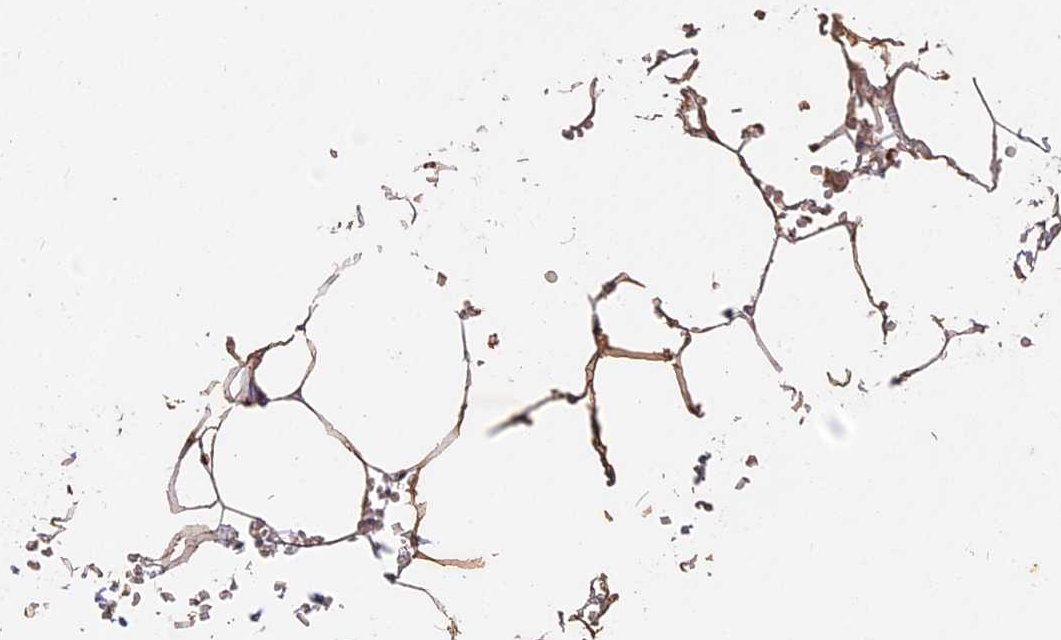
{"staining": {"intensity": "negative", "quantity": "none", "location": "none"}, "tissue": "adipose tissue", "cell_type": "Adipocytes", "image_type": "normal", "snomed": [{"axis": "morphology", "description": "Normal tissue, NOS"}, {"axis": "topography", "description": "Gallbladder"}, {"axis": "topography", "description": "Peripheral nerve tissue"}], "caption": "Immunohistochemical staining of normal adipose tissue exhibits no significant expression in adipocytes. Brightfield microscopy of immunohistochemistry (IHC) stained with DAB (brown) and hematoxylin (blue), captured at high magnification.", "gene": "SLC26A4", "patient": {"sex": "male", "age": 38}}